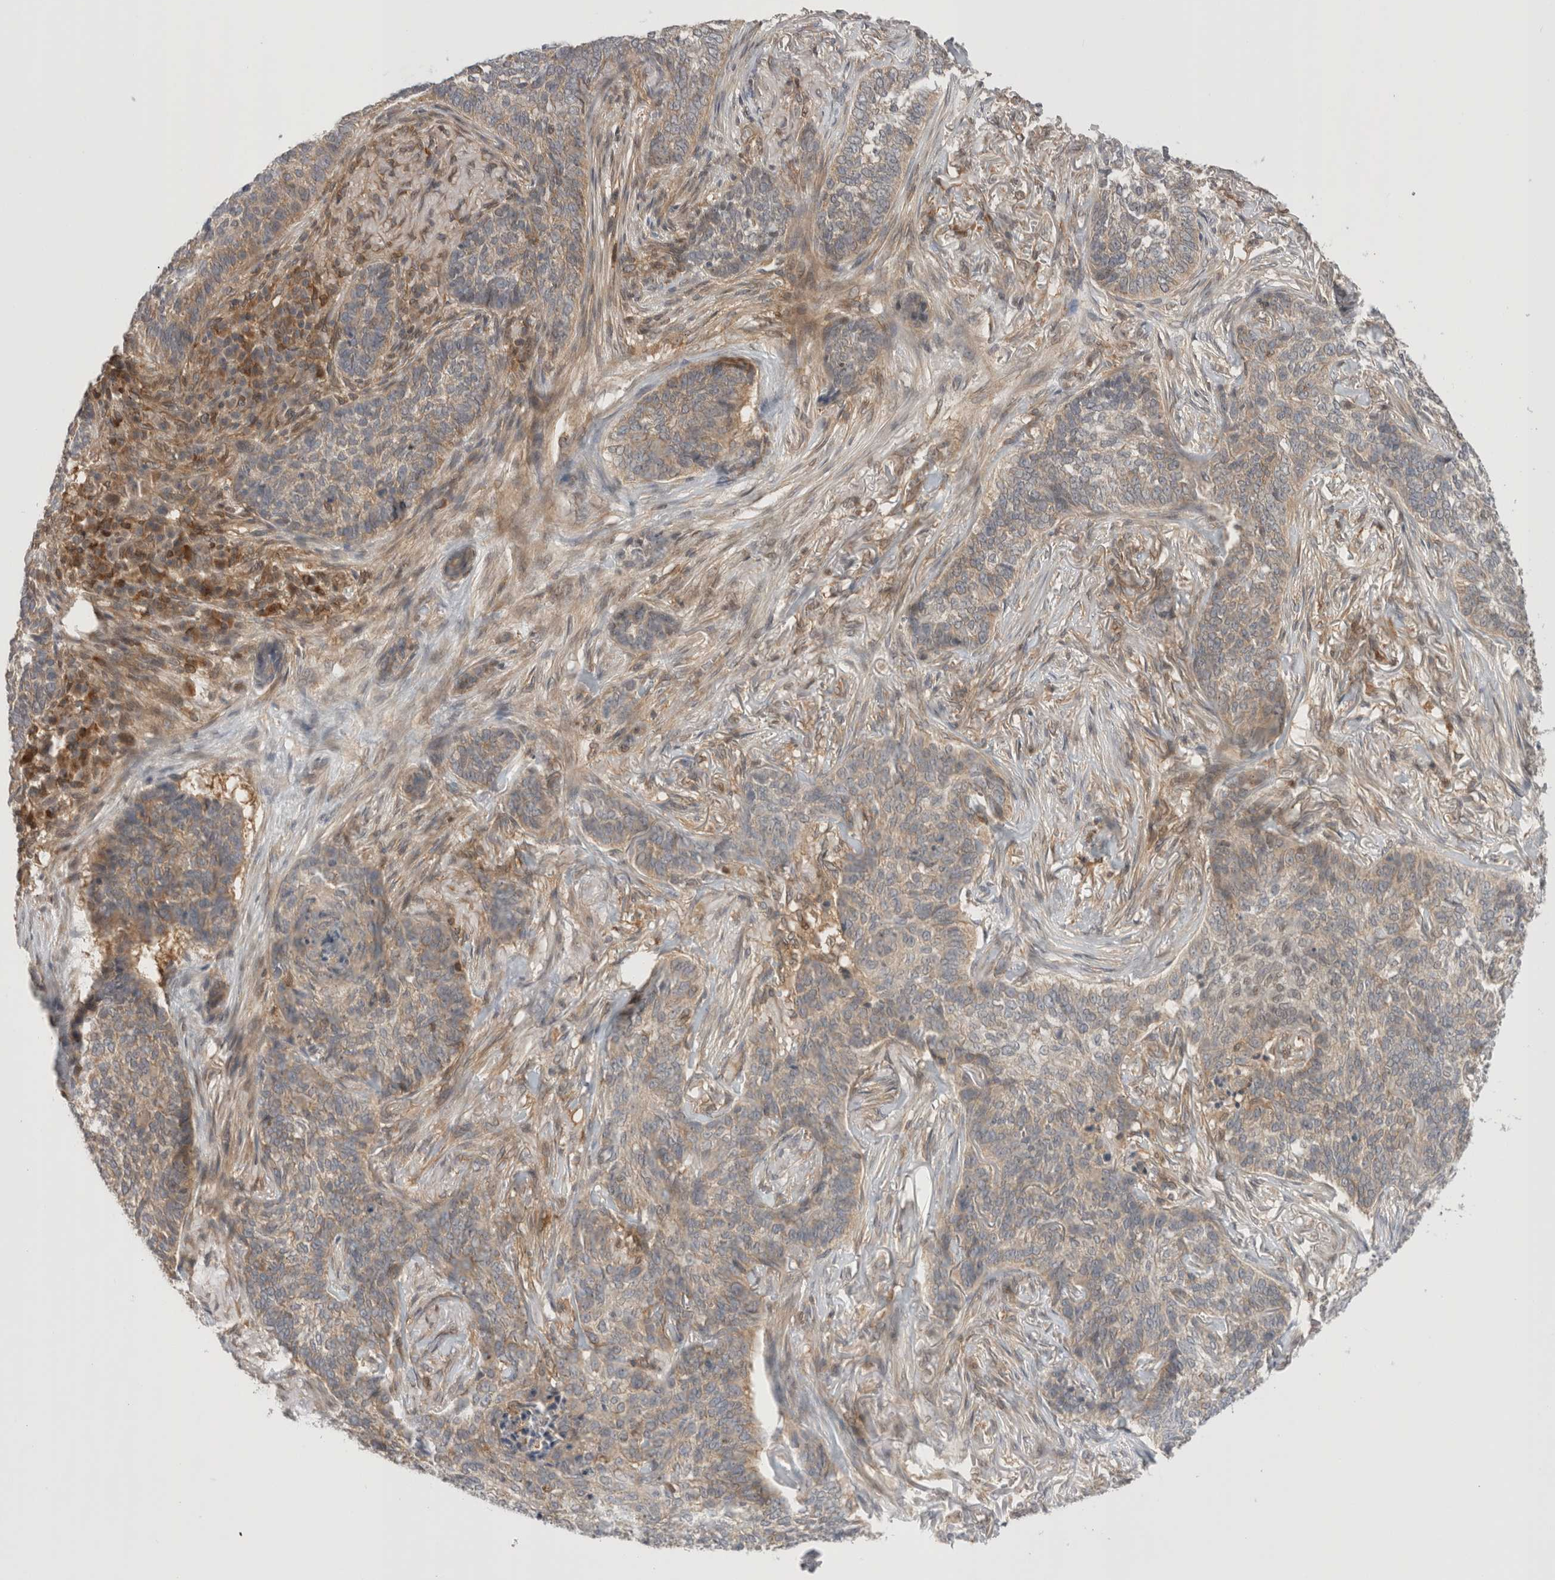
{"staining": {"intensity": "weak", "quantity": "25%-75%", "location": "cytoplasmic/membranous"}, "tissue": "skin cancer", "cell_type": "Tumor cells", "image_type": "cancer", "snomed": [{"axis": "morphology", "description": "Basal cell carcinoma"}, {"axis": "topography", "description": "Skin"}], "caption": "Human skin basal cell carcinoma stained for a protein (brown) exhibits weak cytoplasmic/membranous positive positivity in about 25%-75% of tumor cells.", "gene": "NFKB1", "patient": {"sex": "male", "age": 85}}